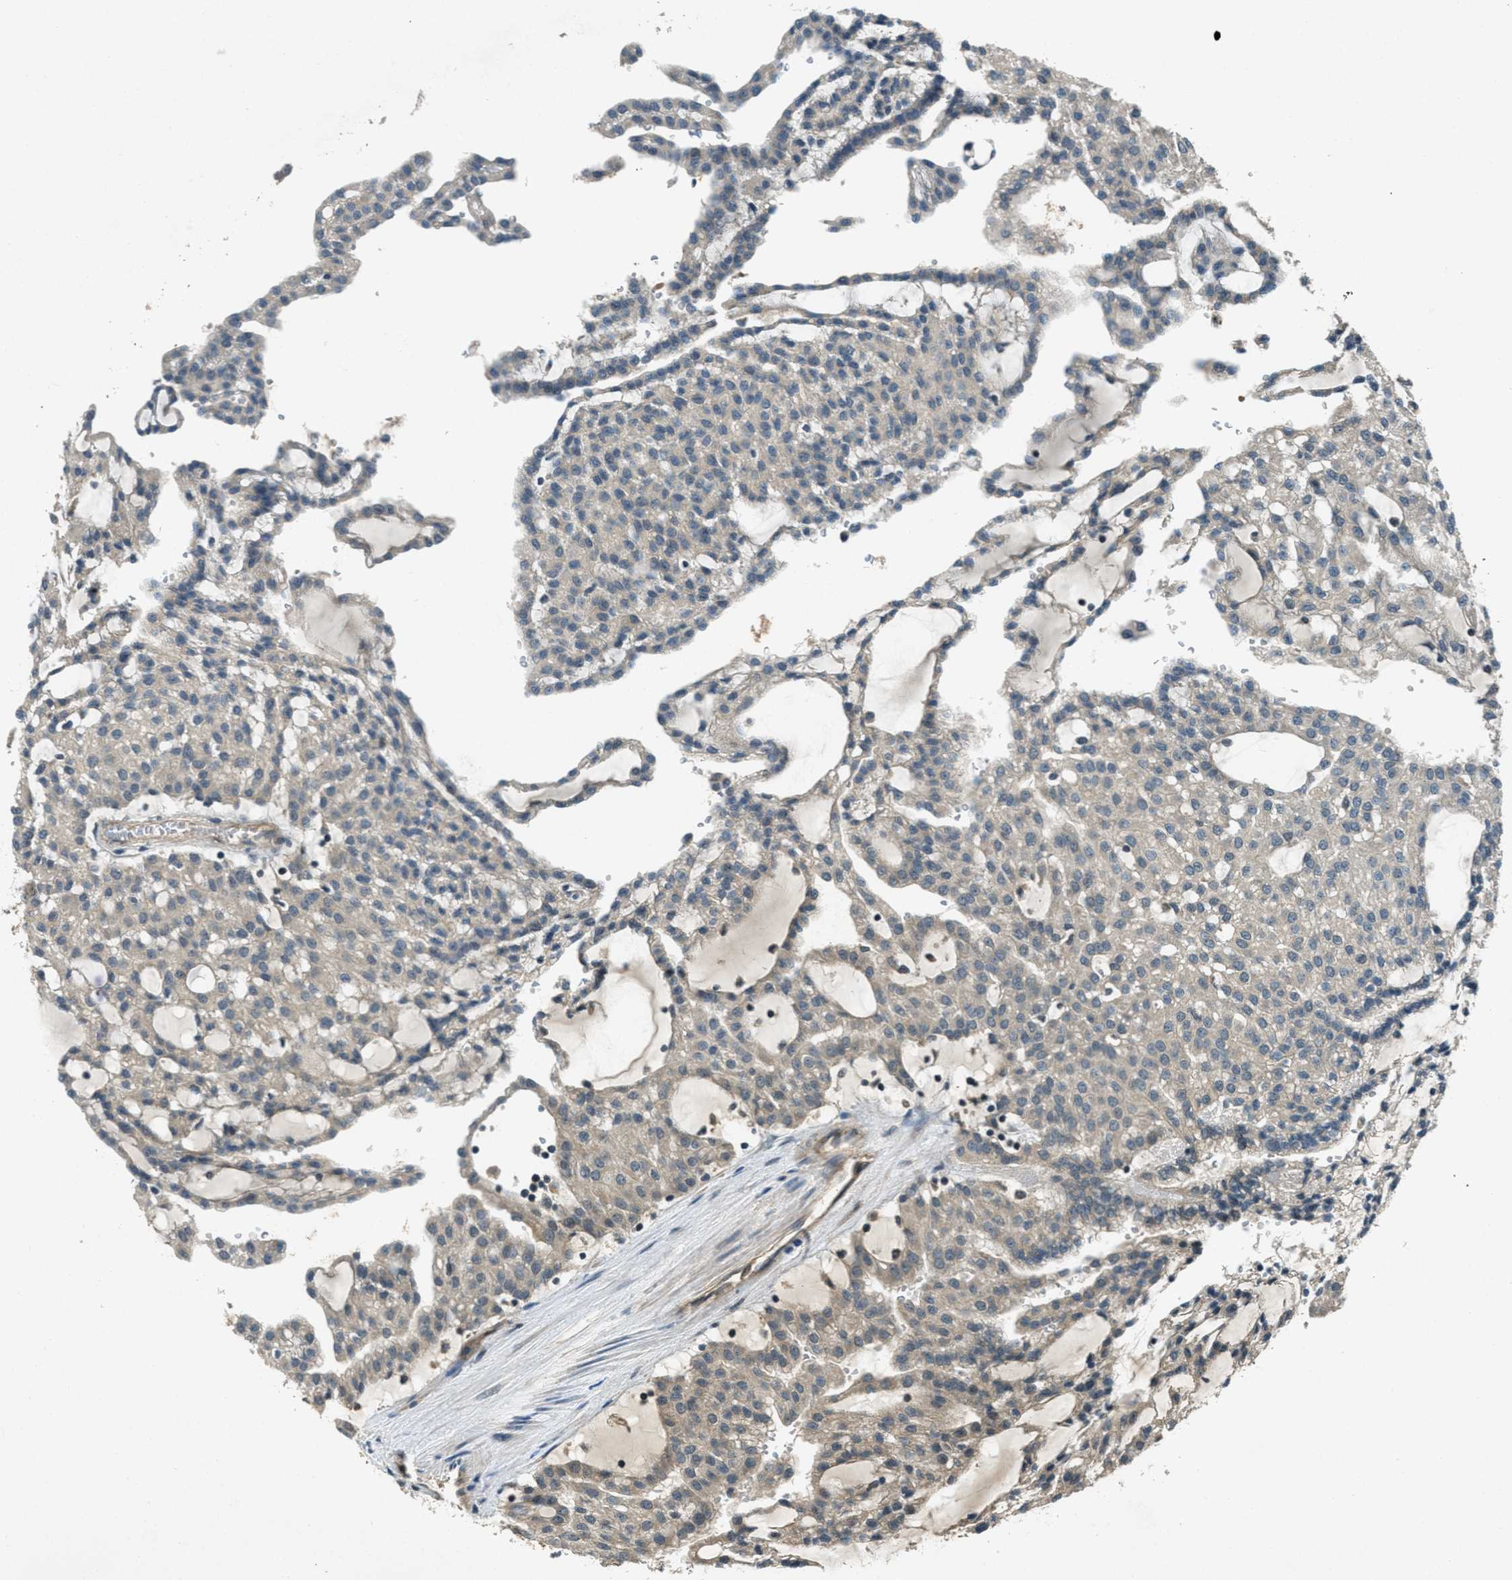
{"staining": {"intensity": "weak", "quantity": "<25%", "location": "cytoplasmic/membranous"}, "tissue": "renal cancer", "cell_type": "Tumor cells", "image_type": "cancer", "snomed": [{"axis": "morphology", "description": "Adenocarcinoma, NOS"}, {"axis": "topography", "description": "Kidney"}], "caption": "Tumor cells show no significant protein positivity in adenocarcinoma (renal).", "gene": "DUSP6", "patient": {"sex": "male", "age": 63}}